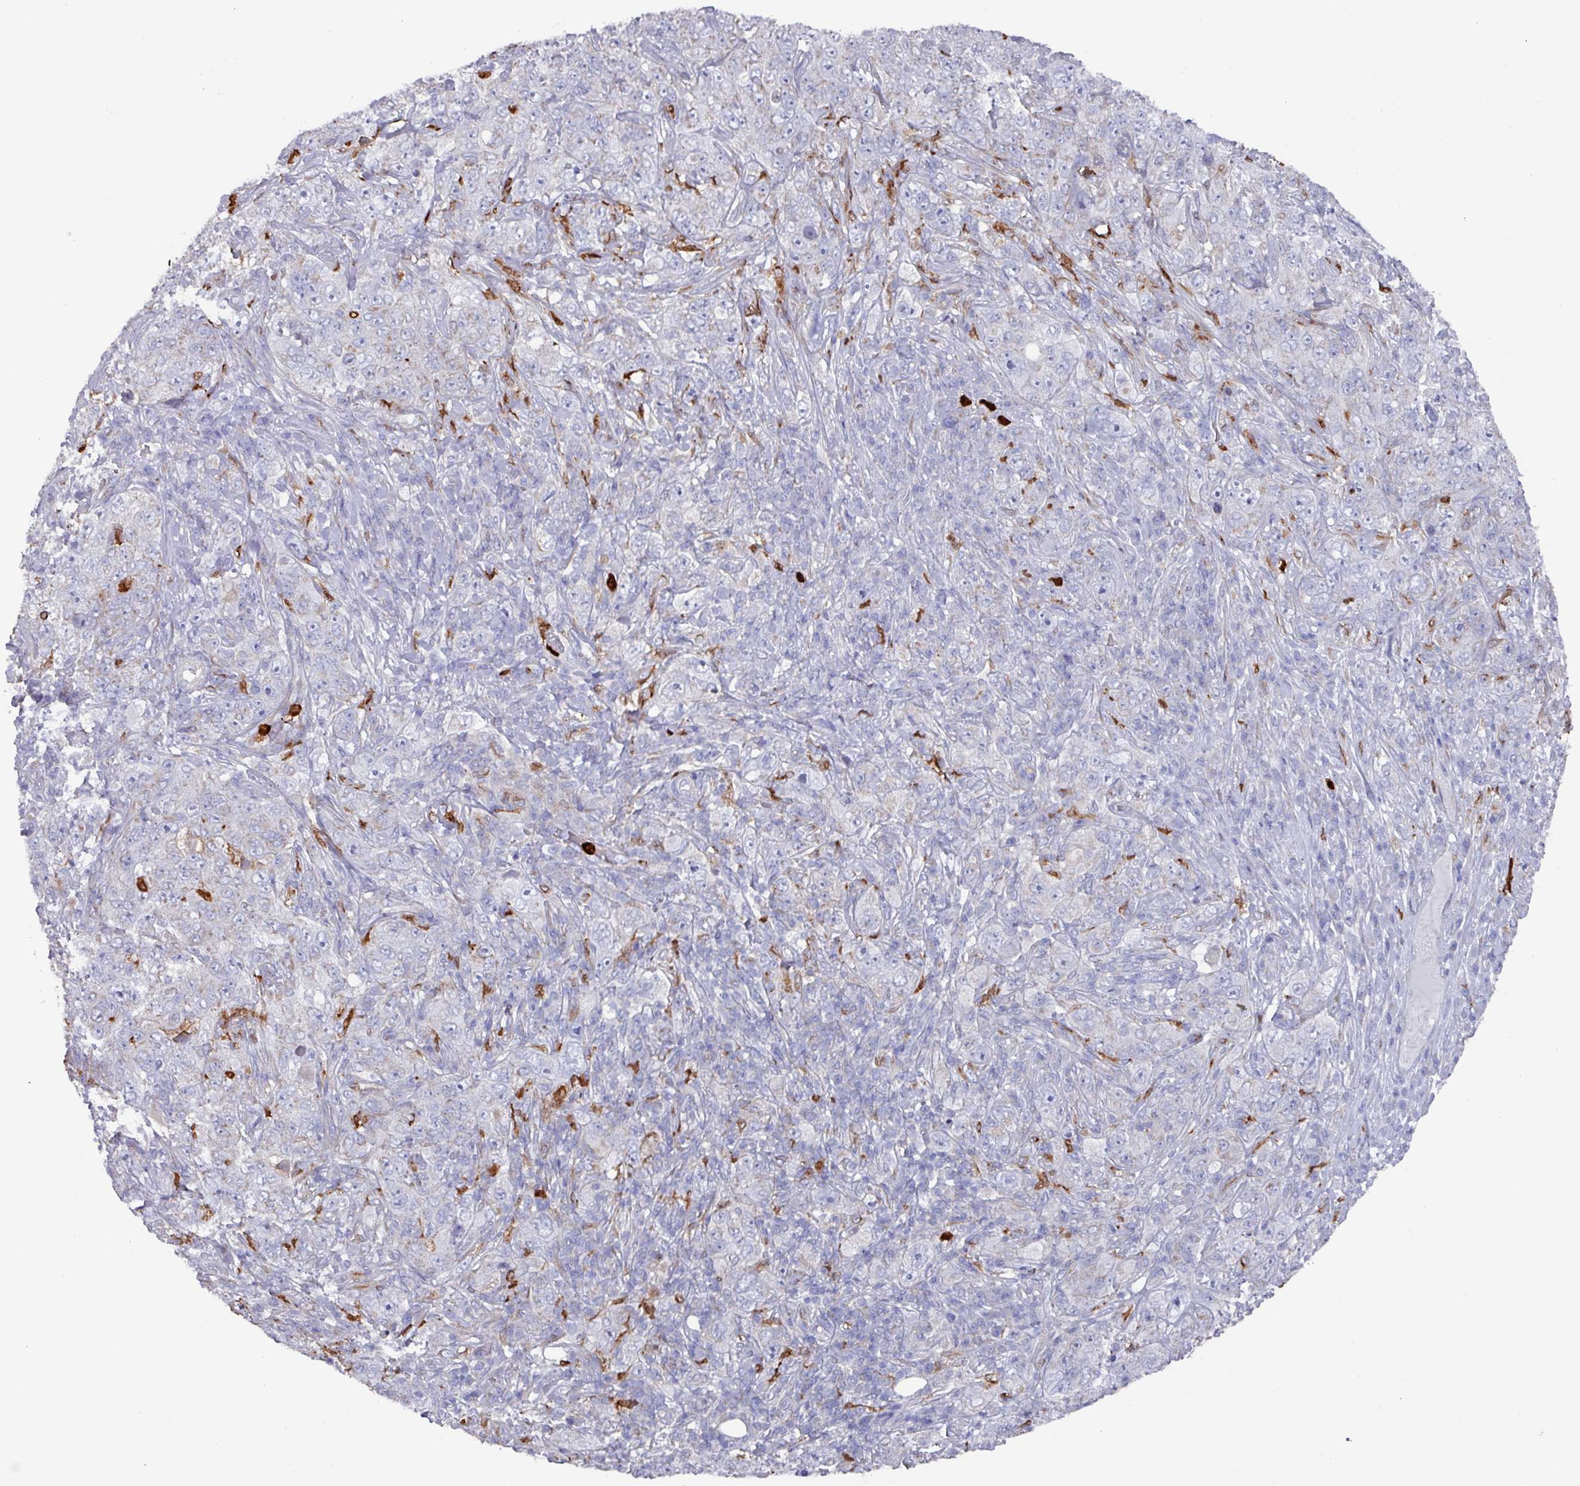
{"staining": {"intensity": "negative", "quantity": "none", "location": "none"}, "tissue": "pancreatic cancer", "cell_type": "Tumor cells", "image_type": "cancer", "snomed": [{"axis": "morphology", "description": "Adenocarcinoma, NOS"}, {"axis": "topography", "description": "Pancreas"}], "caption": "Image shows no protein positivity in tumor cells of pancreatic cancer tissue. Nuclei are stained in blue.", "gene": "UQCC2", "patient": {"sex": "male", "age": 68}}